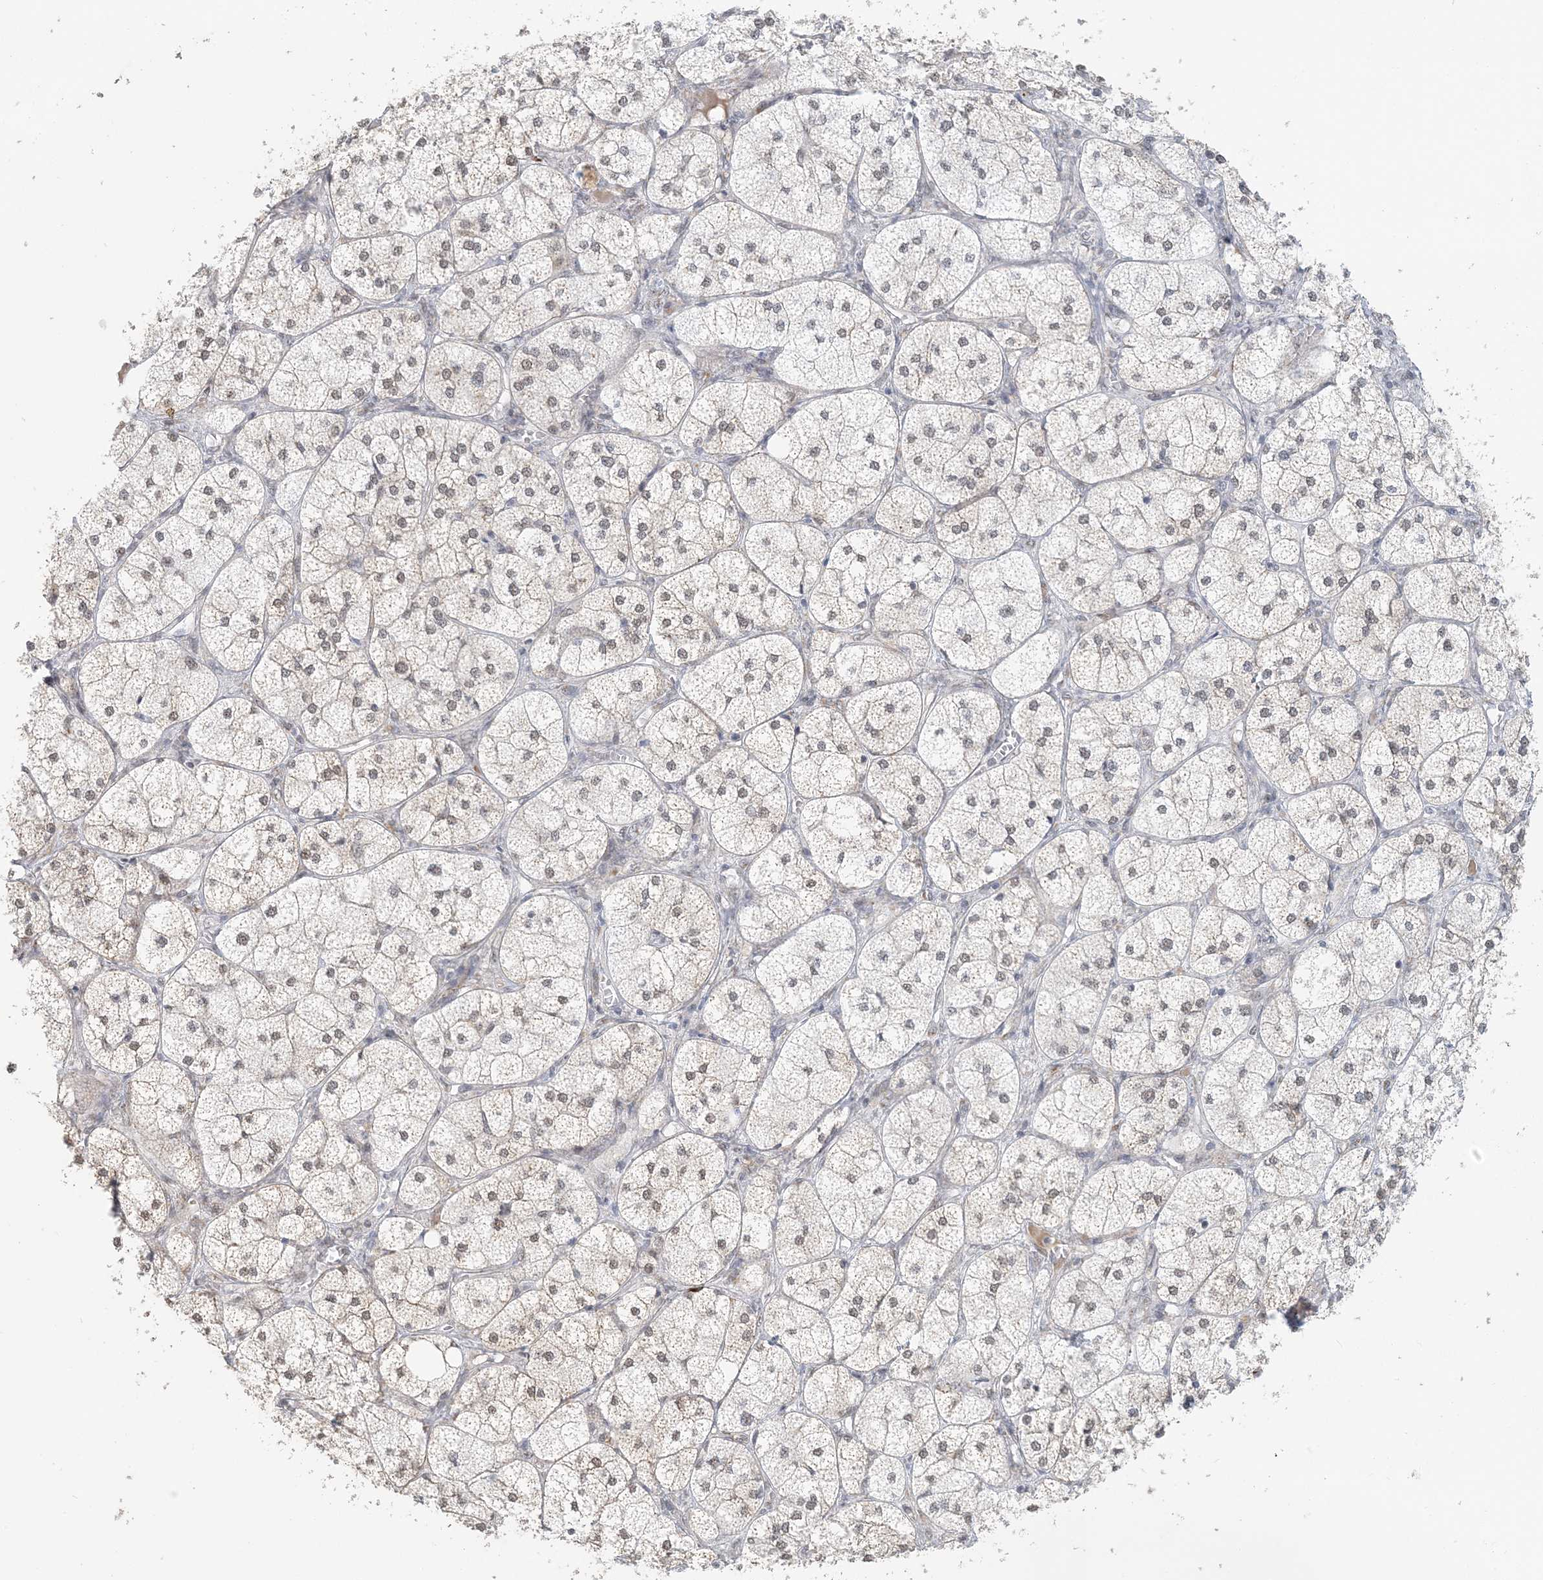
{"staining": {"intensity": "moderate", "quantity": "25%-75%", "location": "cytoplasmic/membranous"}, "tissue": "adrenal gland", "cell_type": "Glandular cells", "image_type": "normal", "snomed": [{"axis": "morphology", "description": "Normal tissue, NOS"}, {"axis": "topography", "description": "Adrenal gland"}], "caption": "This histopathology image reveals unremarkable adrenal gland stained with IHC to label a protein in brown. The cytoplasmic/membranous of glandular cells show moderate positivity for the protein. Nuclei are counter-stained blue.", "gene": "ZCCHC4", "patient": {"sex": "female", "age": 61}}